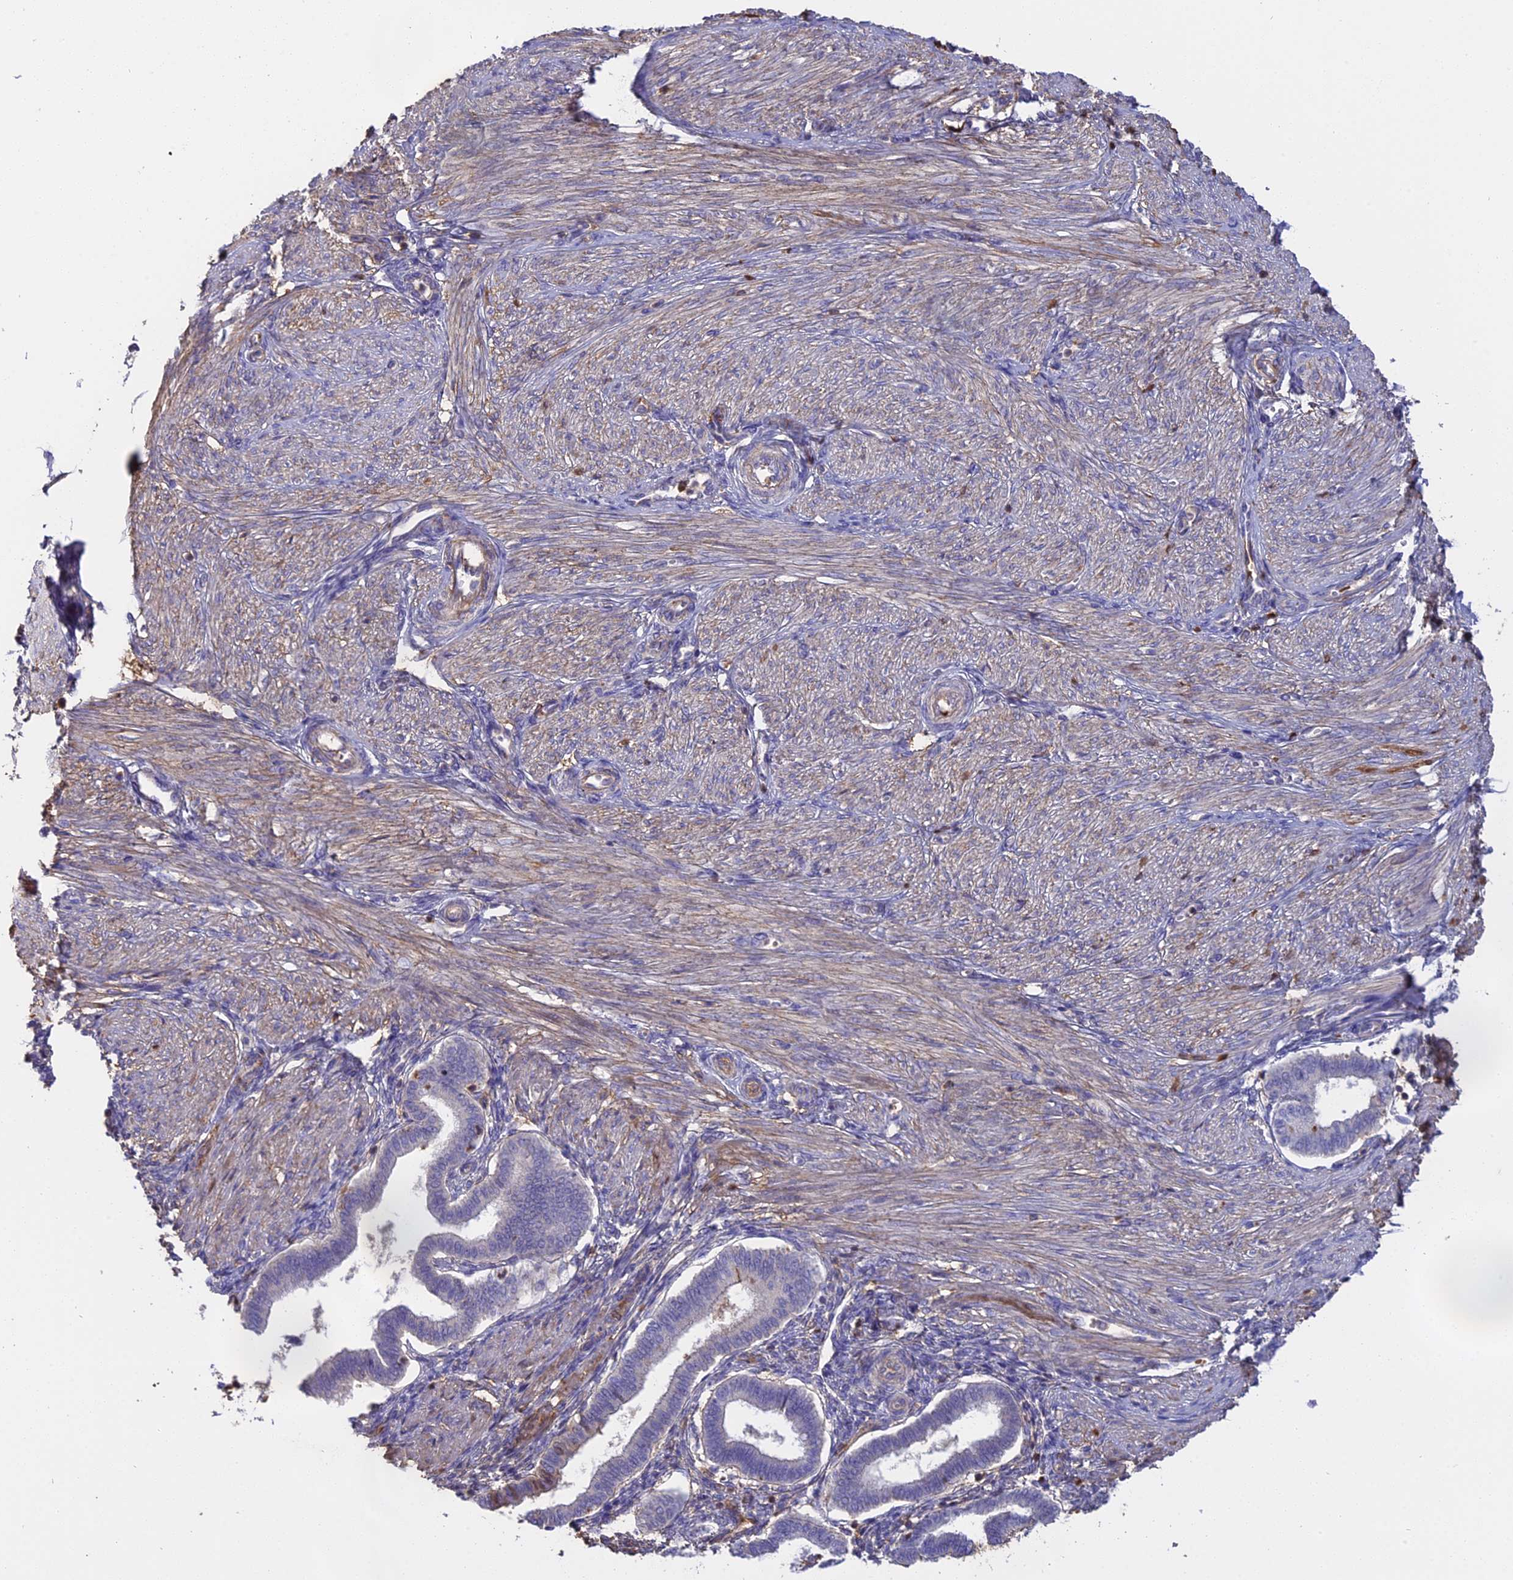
{"staining": {"intensity": "weak", "quantity": "25%-75%", "location": "cytoplasmic/membranous"}, "tissue": "endometrium", "cell_type": "Cells in endometrial stroma", "image_type": "normal", "snomed": [{"axis": "morphology", "description": "Normal tissue, NOS"}, {"axis": "topography", "description": "Endometrium"}], "caption": "A low amount of weak cytoplasmic/membranous expression is identified in about 25%-75% of cells in endometrial stroma in benign endometrium. (DAB IHC with brightfield microscopy, high magnification).", "gene": "CFAP119", "patient": {"sex": "female", "age": 24}}